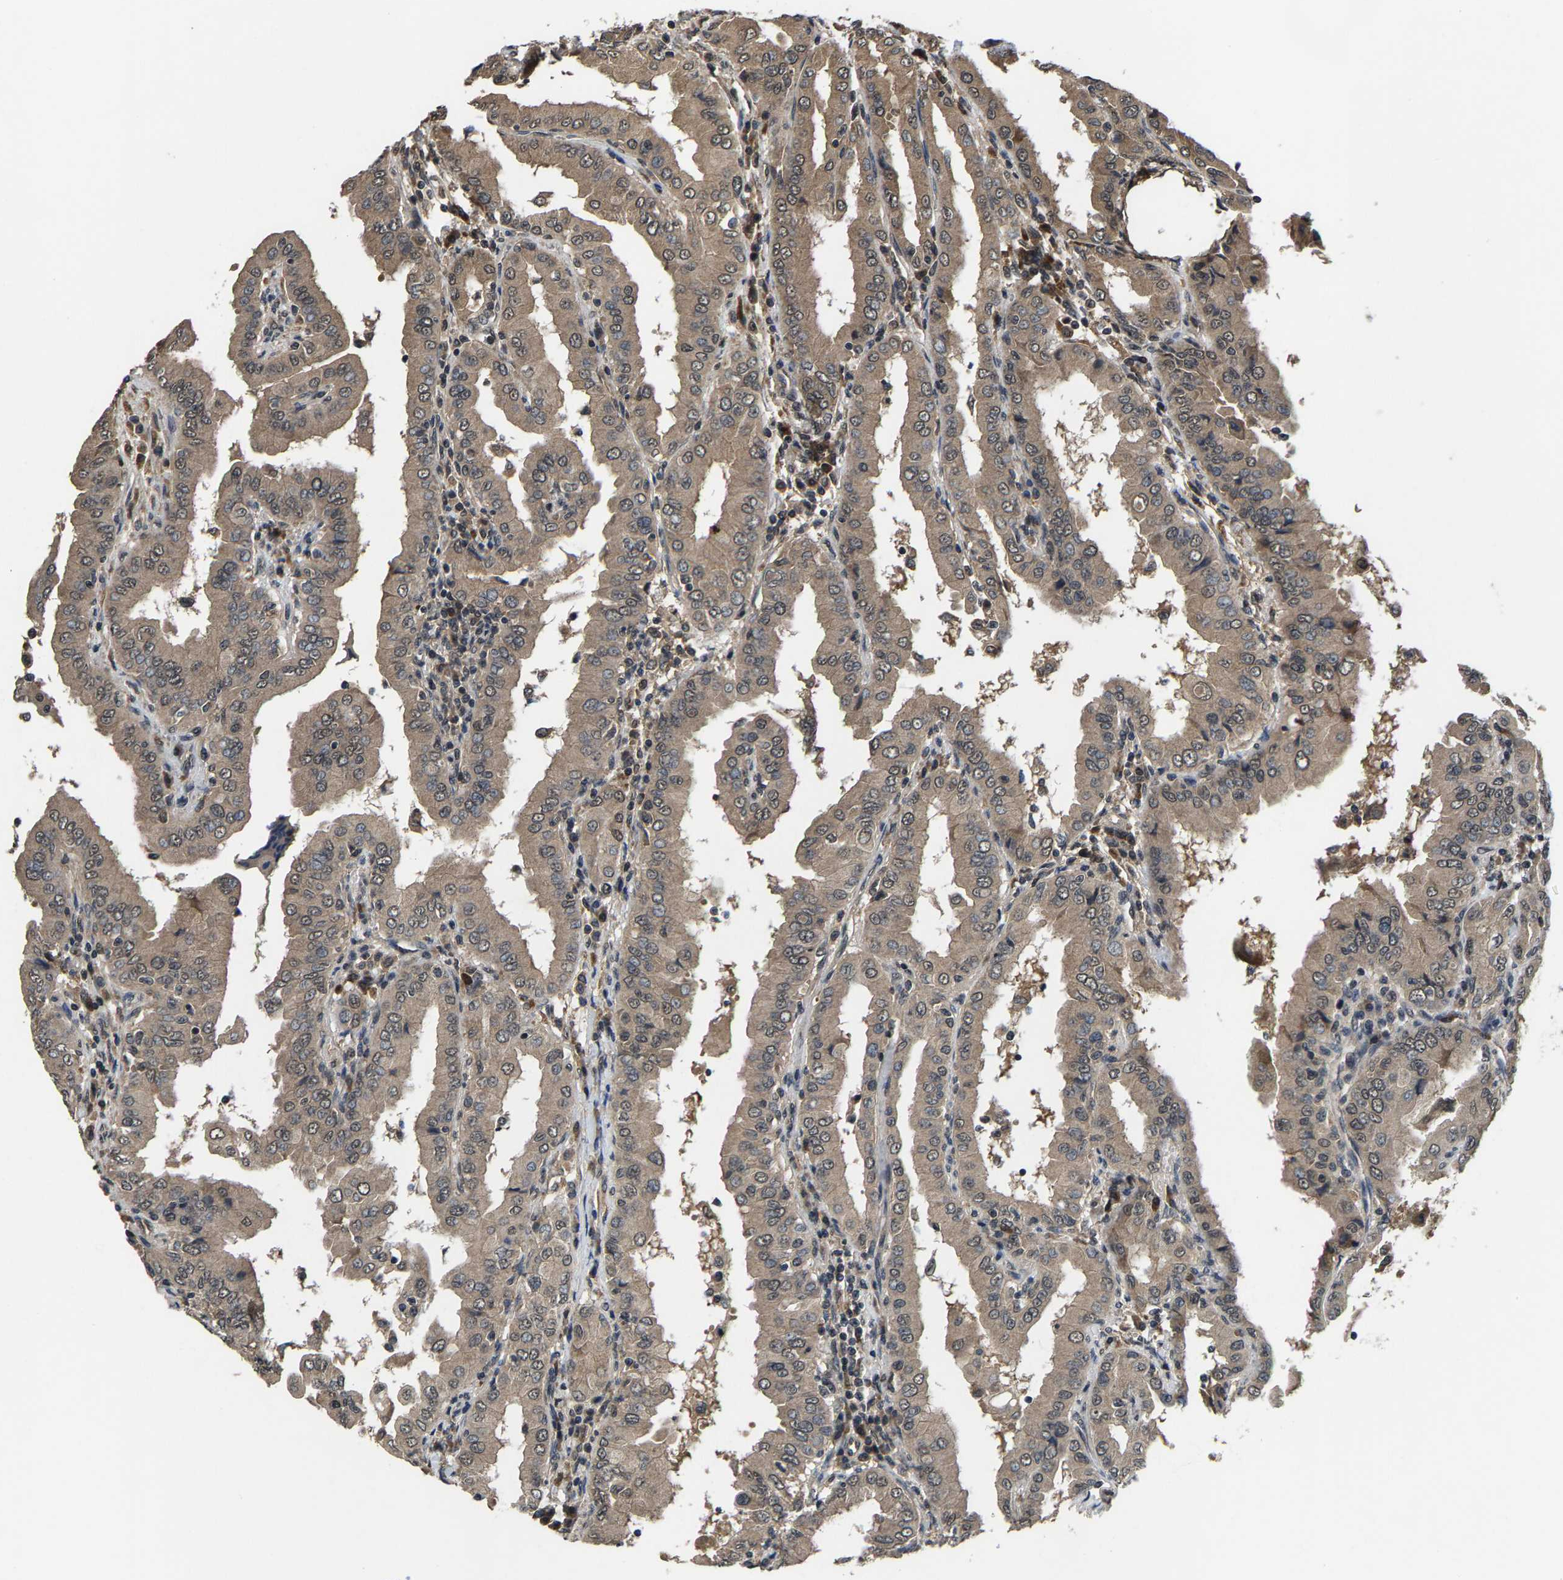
{"staining": {"intensity": "weak", "quantity": ">75%", "location": "cytoplasmic/membranous"}, "tissue": "thyroid cancer", "cell_type": "Tumor cells", "image_type": "cancer", "snomed": [{"axis": "morphology", "description": "Papillary adenocarcinoma, NOS"}, {"axis": "topography", "description": "Thyroid gland"}], "caption": "Weak cytoplasmic/membranous staining is seen in about >75% of tumor cells in papillary adenocarcinoma (thyroid).", "gene": "HUWE1", "patient": {"sex": "male", "age": 33}}